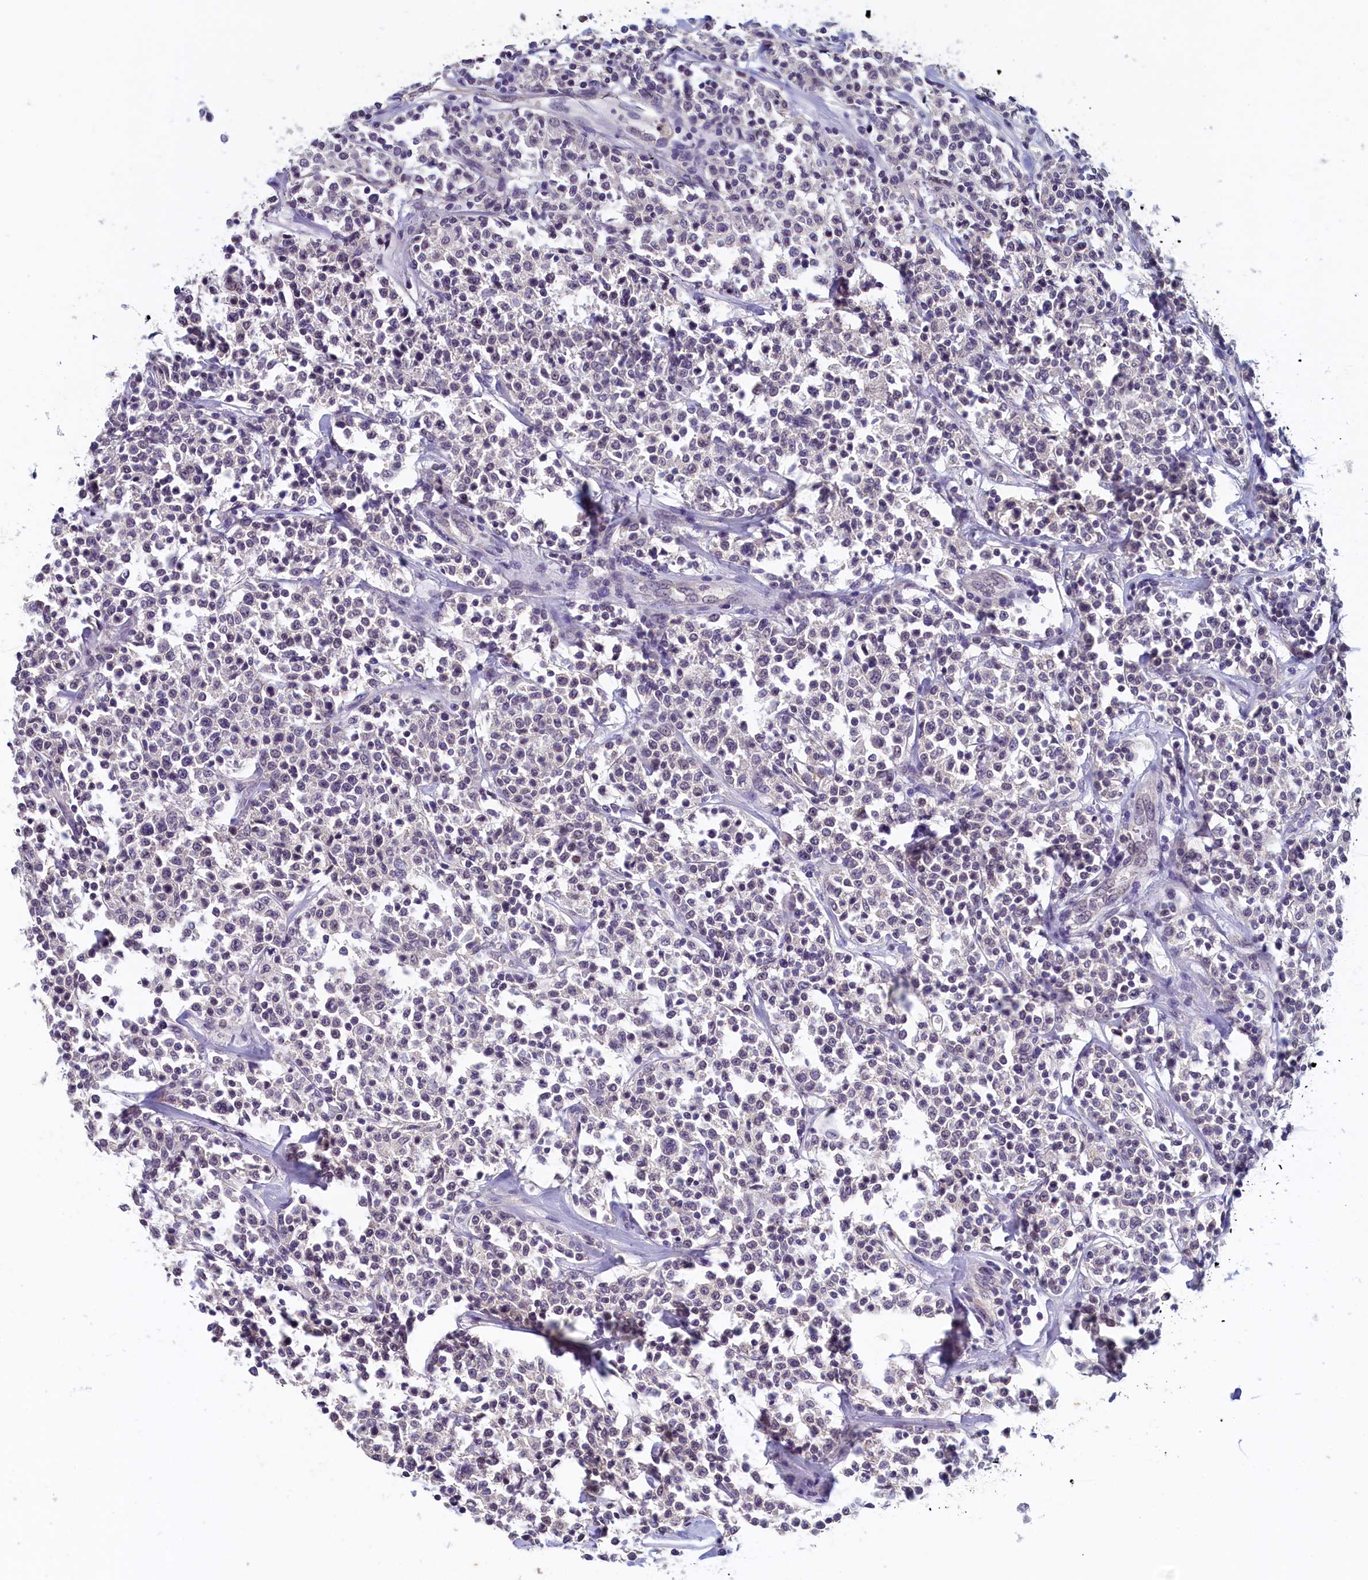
{"staining": {"intensity": "negative", "quantity": "none", "location": "none"}, "tissue": "lymphoma", "cell_type": "Tumor cells", "image_type": "cancer", "snomed": [{"axis": "morphology", "description": "Malignant lymphoma, non-Hodgkin's type, Low grade"}, {"axis": "topography", "description": "Small intestine"}], "caption": "Tumor cells are negative for brown protein staining in lymphoma.", "gene": "NUBP2", "patient": {"sex": "female", "age": 59}}